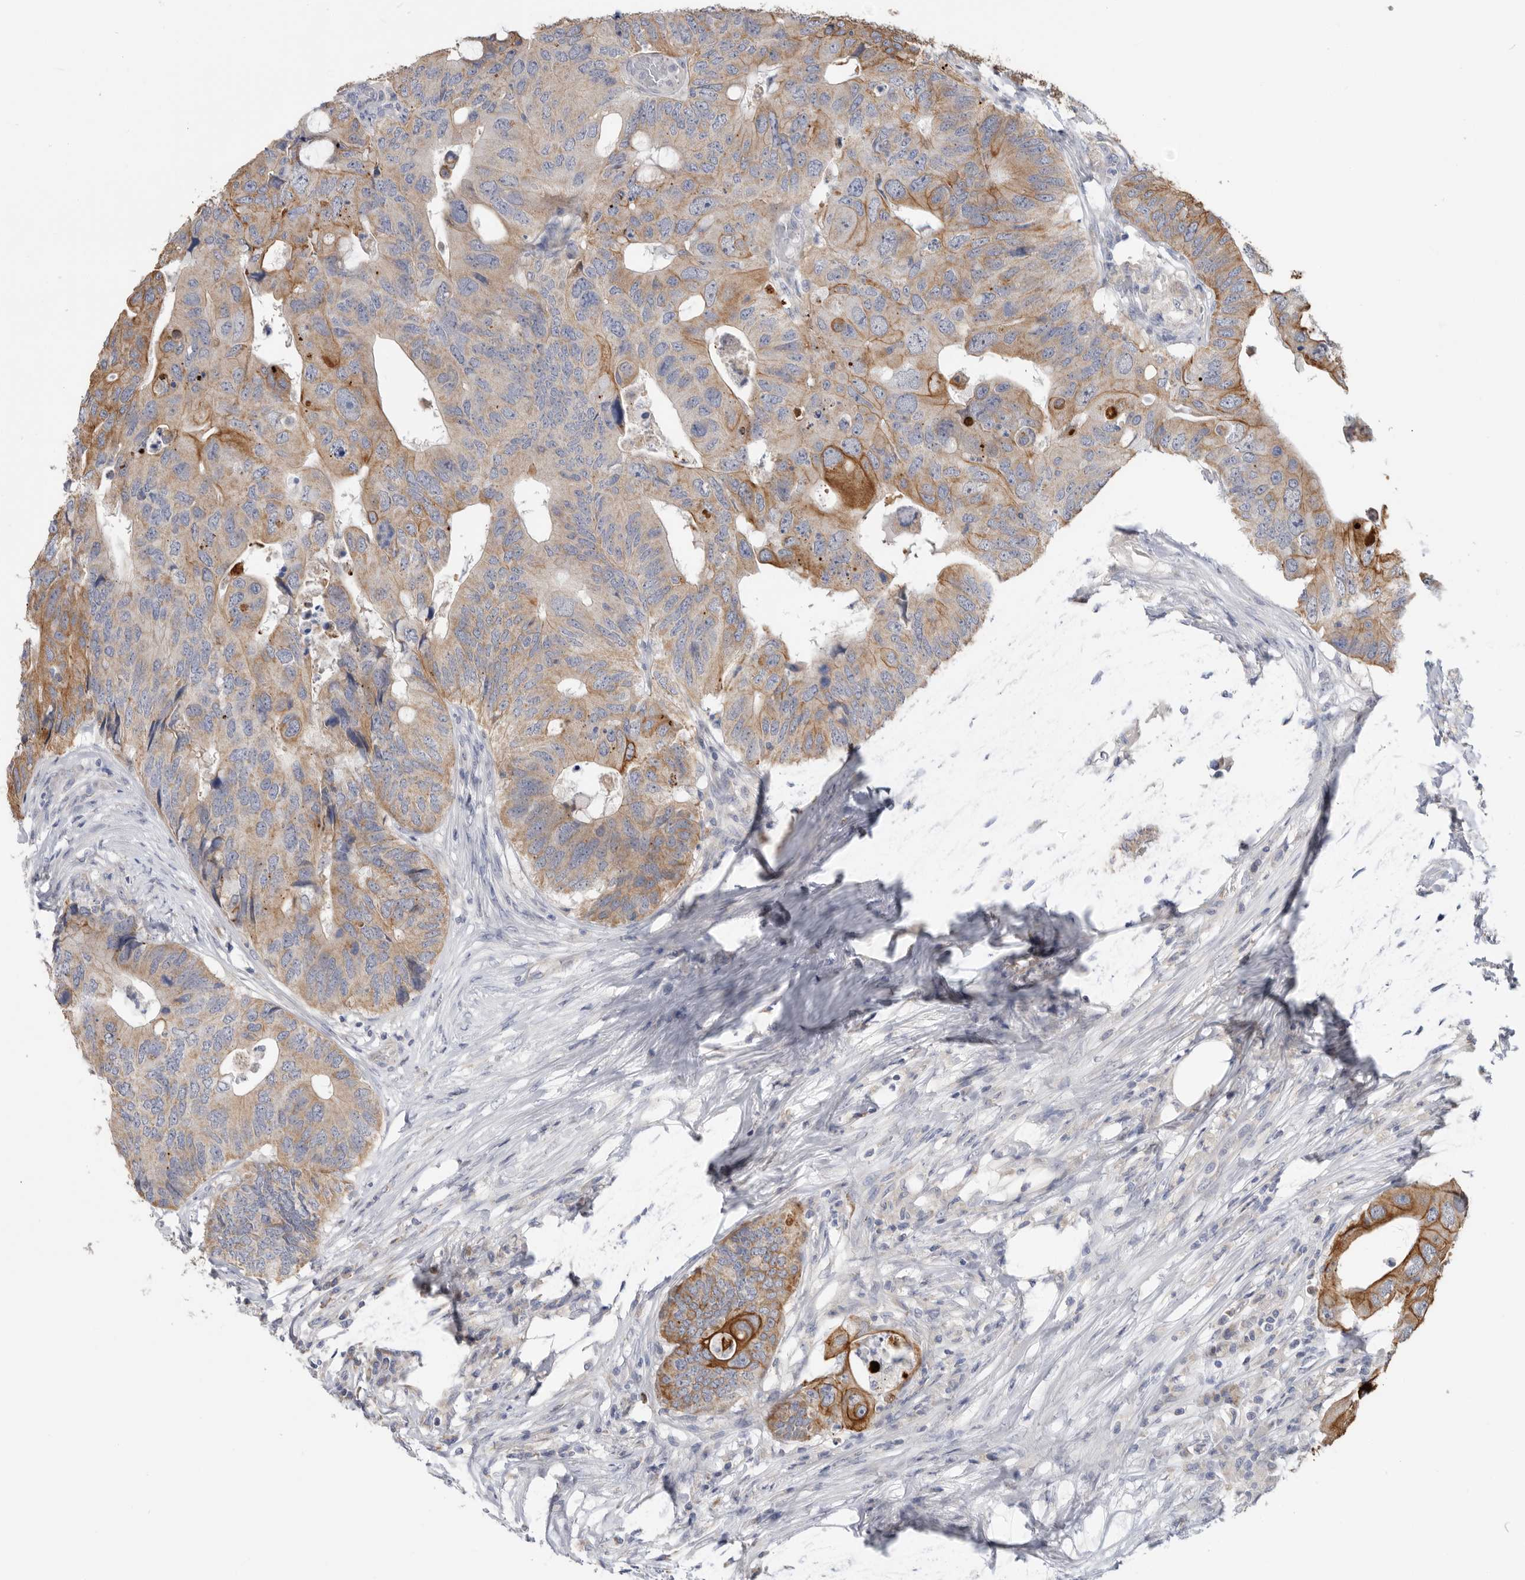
{"staining": {"intensity": "strong", "quantity": "<25%", "location": "cytoplasmic/membranous"}, "tissue": "colorectal cancer", "cell_type": "Tumor cells", "image_type": "cancer", "snomed": [{"axis": "morphology", "description": "Adenocarcinoma, NOS"}, {"axis": "topography", "description": "Colon"}], "caption": "Immunohistochemistry (IHC) of human colorectal adenocarcinoma demonstrates medium levels of strong cytoplasmic/membranous staining in about <25% of tumor cells. (DAB (3,3'-diaminobenzidine) IHC, brown staining for protein, blue staining for nuclei).", "gene": "MTFR1L", "patient": {"sex": "male", "age": 71}}